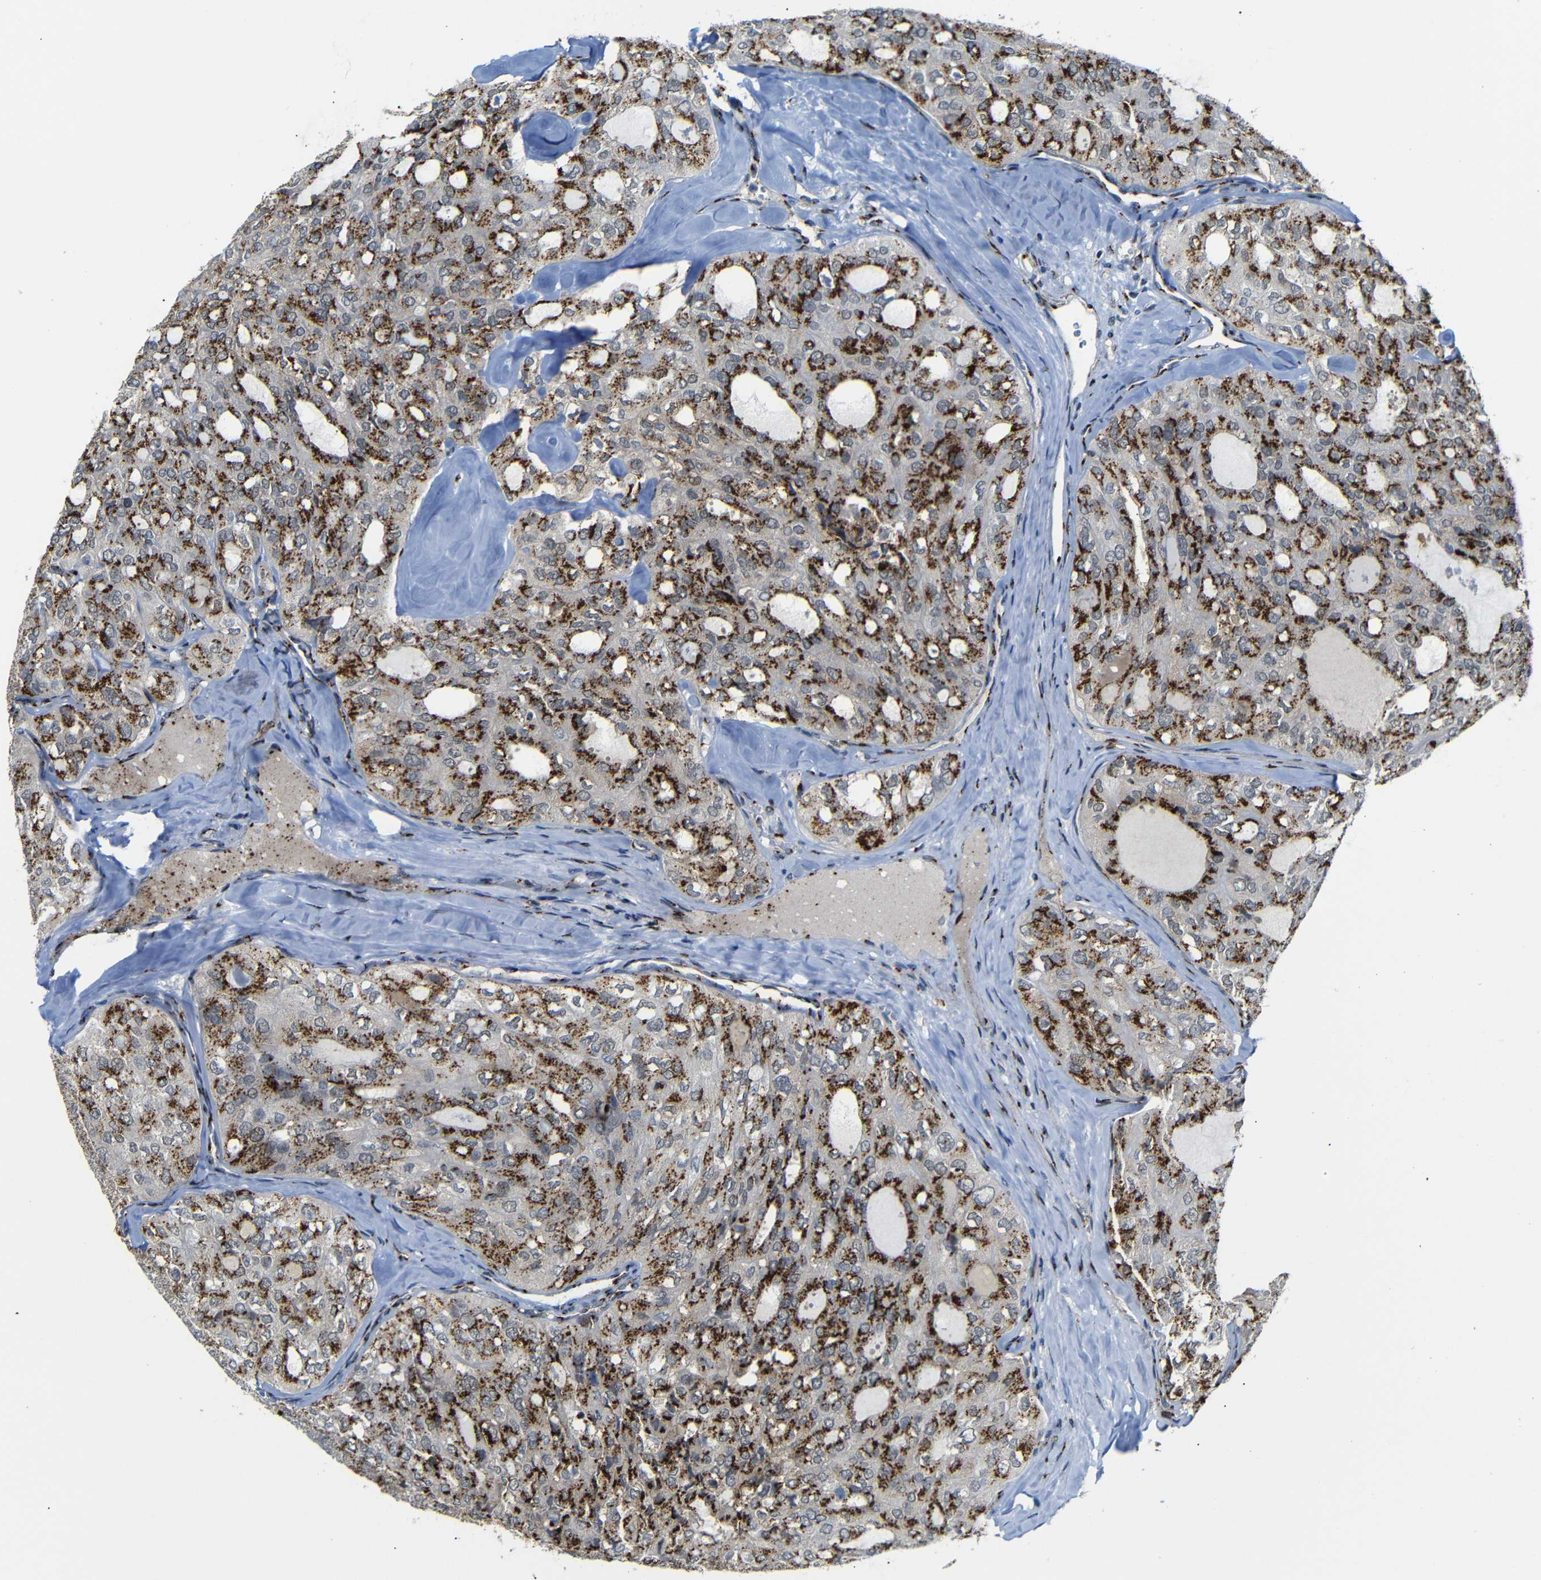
{"staining": {"intensity": "strong", "quantity": ">75%", "location": "cytoplasmic/membranous"}, "tissue": "thyroid cancer", "cell_type": "Tumor cells", "image_type": "cancer", "snomed": [{"axis": "morphology", "description": "Follicular adenoma carcinoma, NOS"}, {"axis": "topography", "description": "Thyroid gland"}], "caption": "Approximately >75% of tumor cells in human thyroid cancer (follicular adenoma carcinoma) show strong cytoplasmic/membranous protein expression as visualized by brown immunohistochemical staining.", "gene": "TGOLN2", "patient": {"sex": "male", "age": 75}}